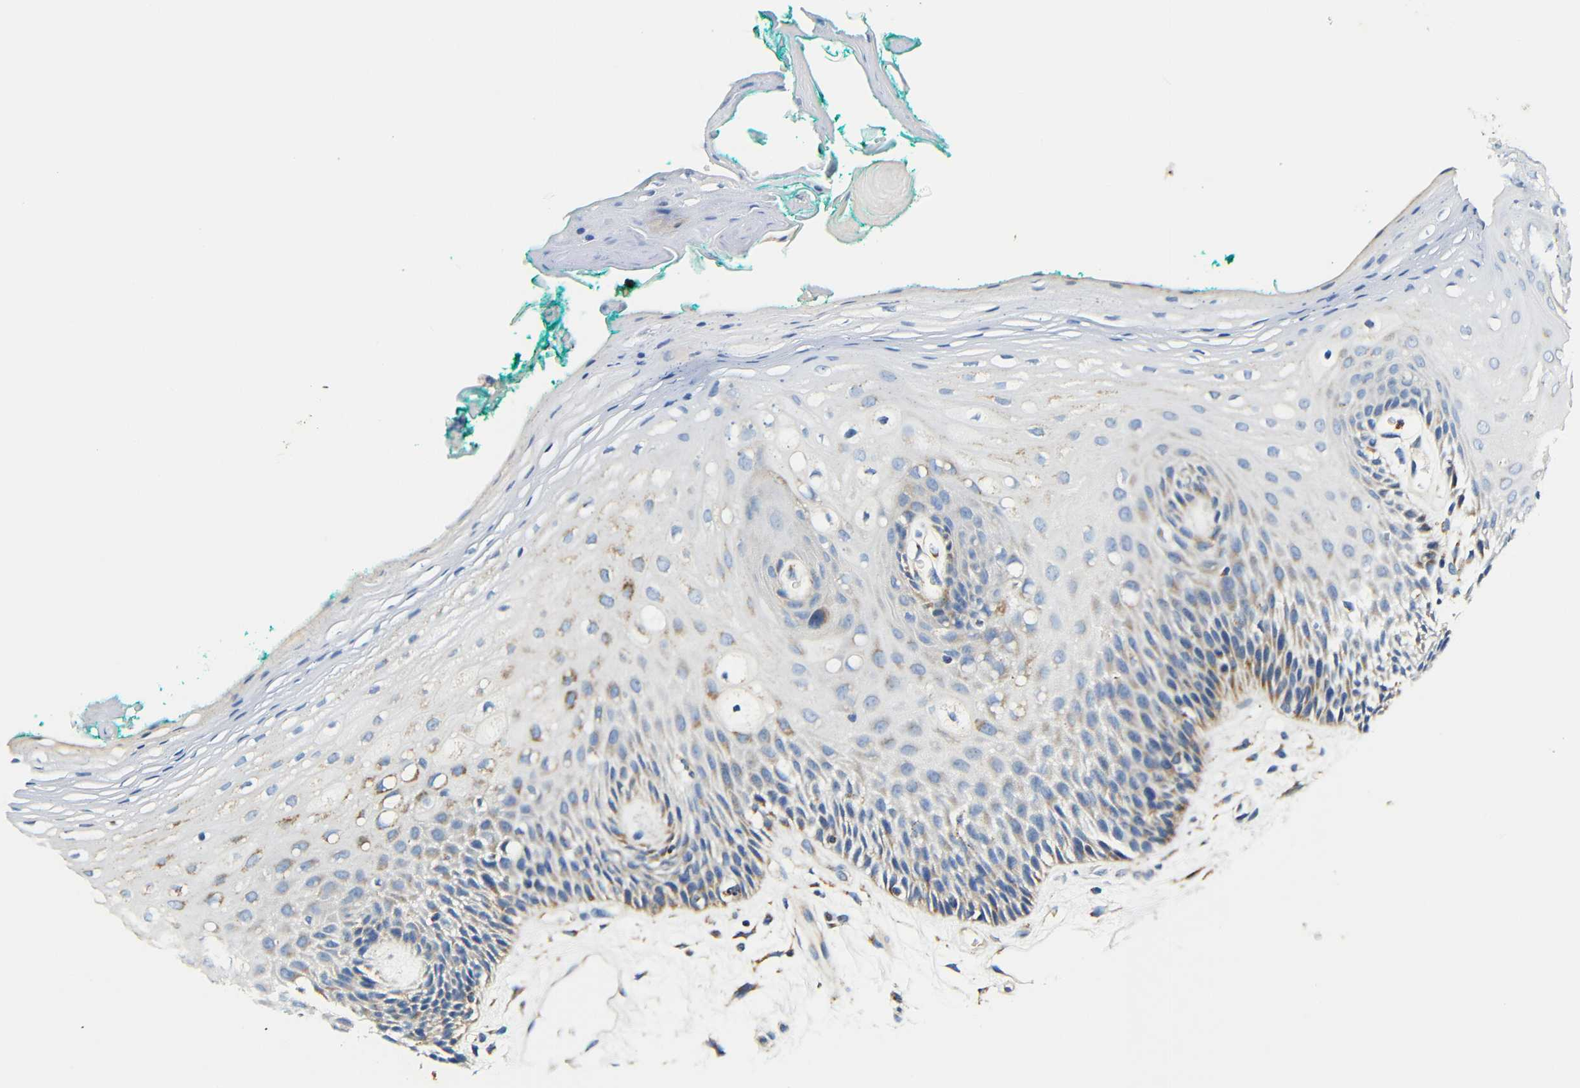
{"staining": {"intensity": "moderate", "quantity": "<25%", "location": "cytoplasmic/membranous"}, "tissue": "oral mucosa", "cell_type": "Squamous epithelial cells", "image_type": "normal", "snomed": [{"axis": "morphology", "description": "Normal tissue, NOS"}, {"axis": "topography", "description": "Skeletal muscle"}, {"axis": "topography", "description": "Oral tissue"}, {"axis": "topography", "description": "Peripheral nerve tissue"}], "caption": "Immunohistochemical staining of benign human oral mucosa exhibits <25% levels of moderate cytoplasmic/membranous protein expression in approximately <25% of squamous epithelial cells. Using DAB (3,3'-diaminobenzidine) (brown) and hematoxylin (blue) stains, captured at high magnification using brightfield microscopy.", "gene": "GALNT18", "patient": {"sex": "female", "age": 84}}